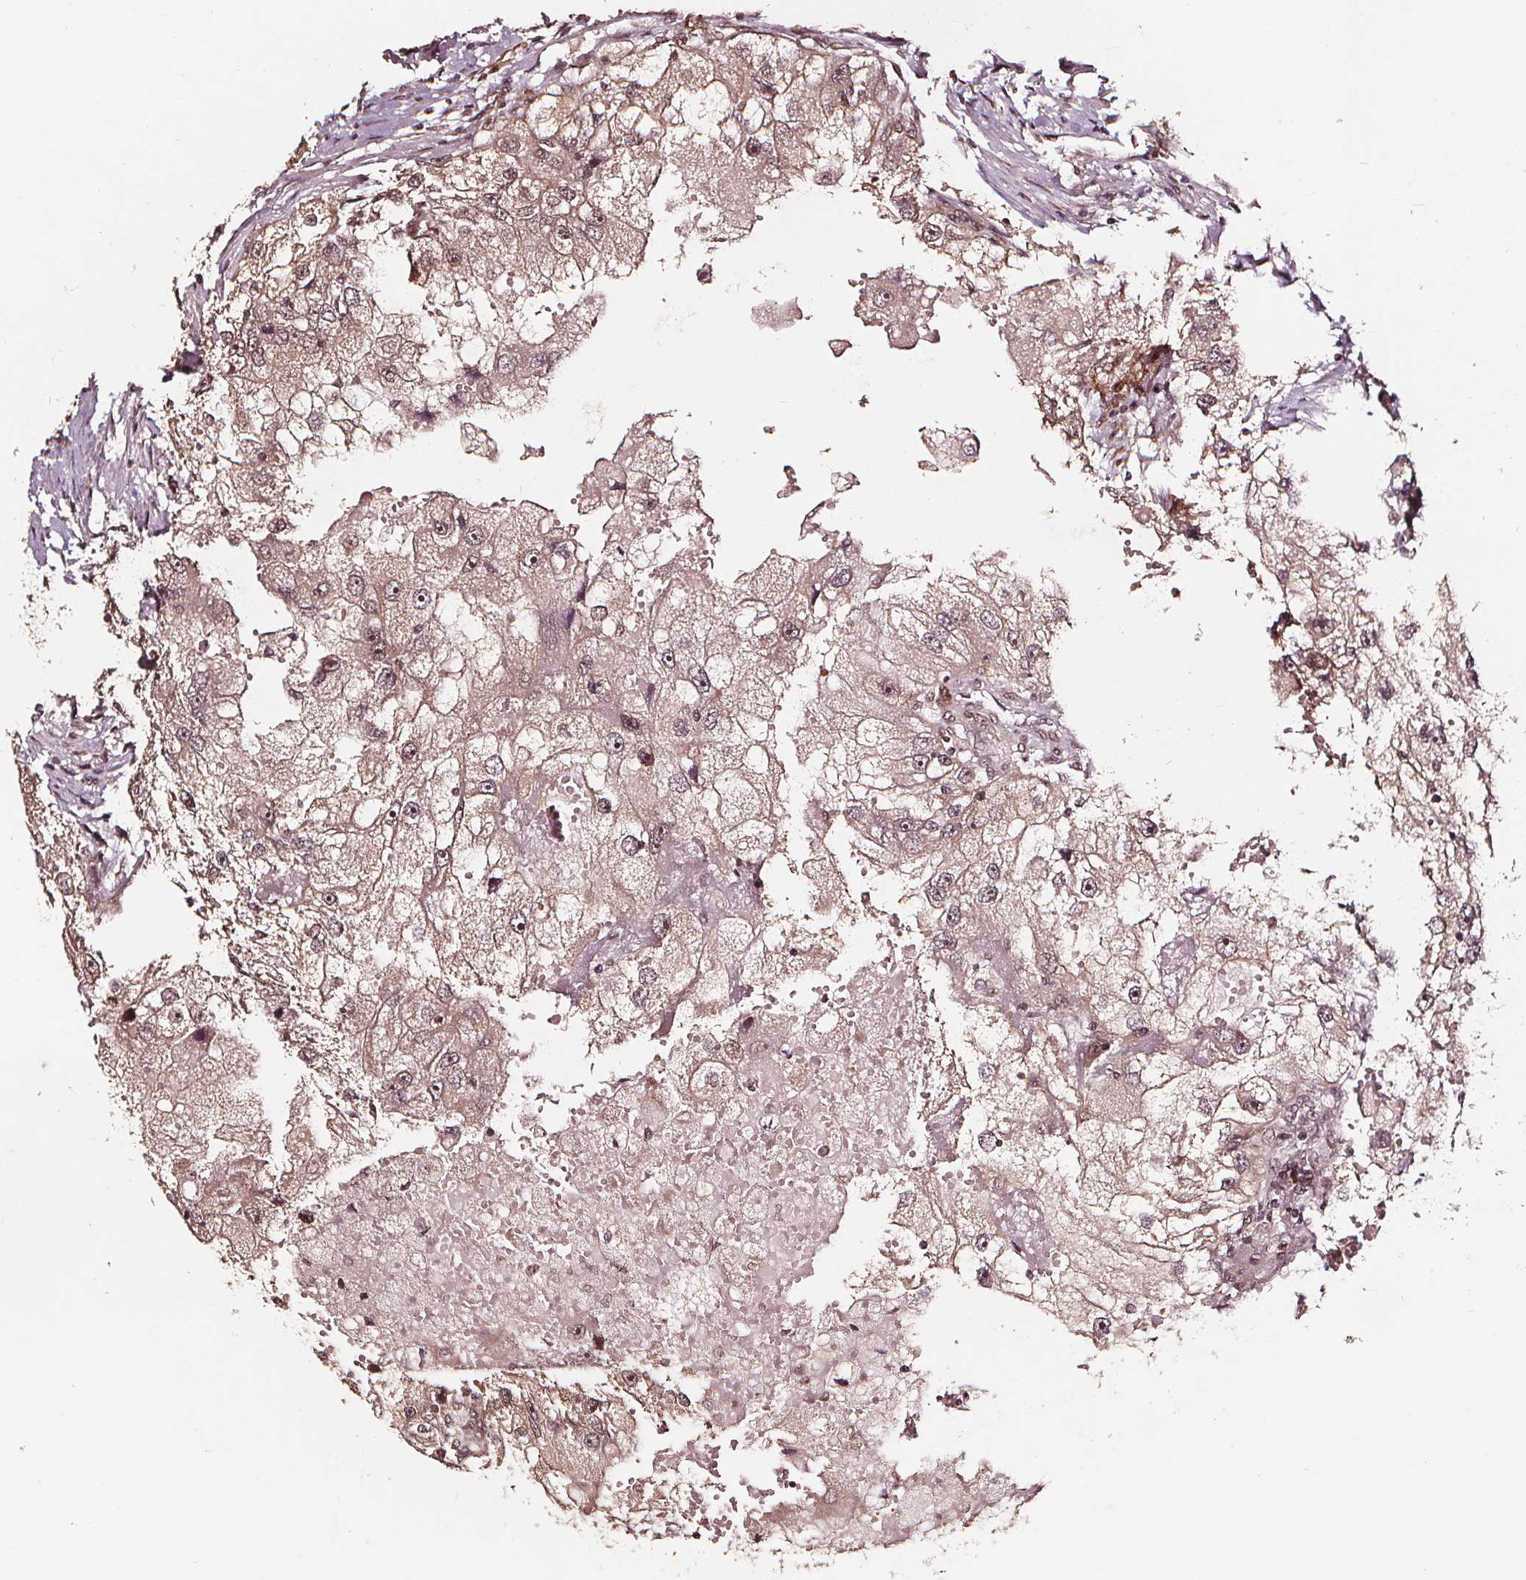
{"staining": {"intensity": "moderate", "quantity": ">75%", "location": "cytoplasmic/membranous,nuclear"}, "tissue": "renal cancer", "cell_type": "Tumor cells", "image_type": "cancer", "snomed": [{"axis": "morphology", "description": "Adenocarcinoma, NOS"}, {"axis": "topography", "description": "Kidney"}], "caption": "Immunohistochemistry (IHC) of renal adenocarcinoma reveals medium levels of moderate cytoplasmic/membranous and nuclear expression in approximately >75% of tumor cells.", "gene": "EXOSC9", "patient": {"sex": "male", "age": 63}}